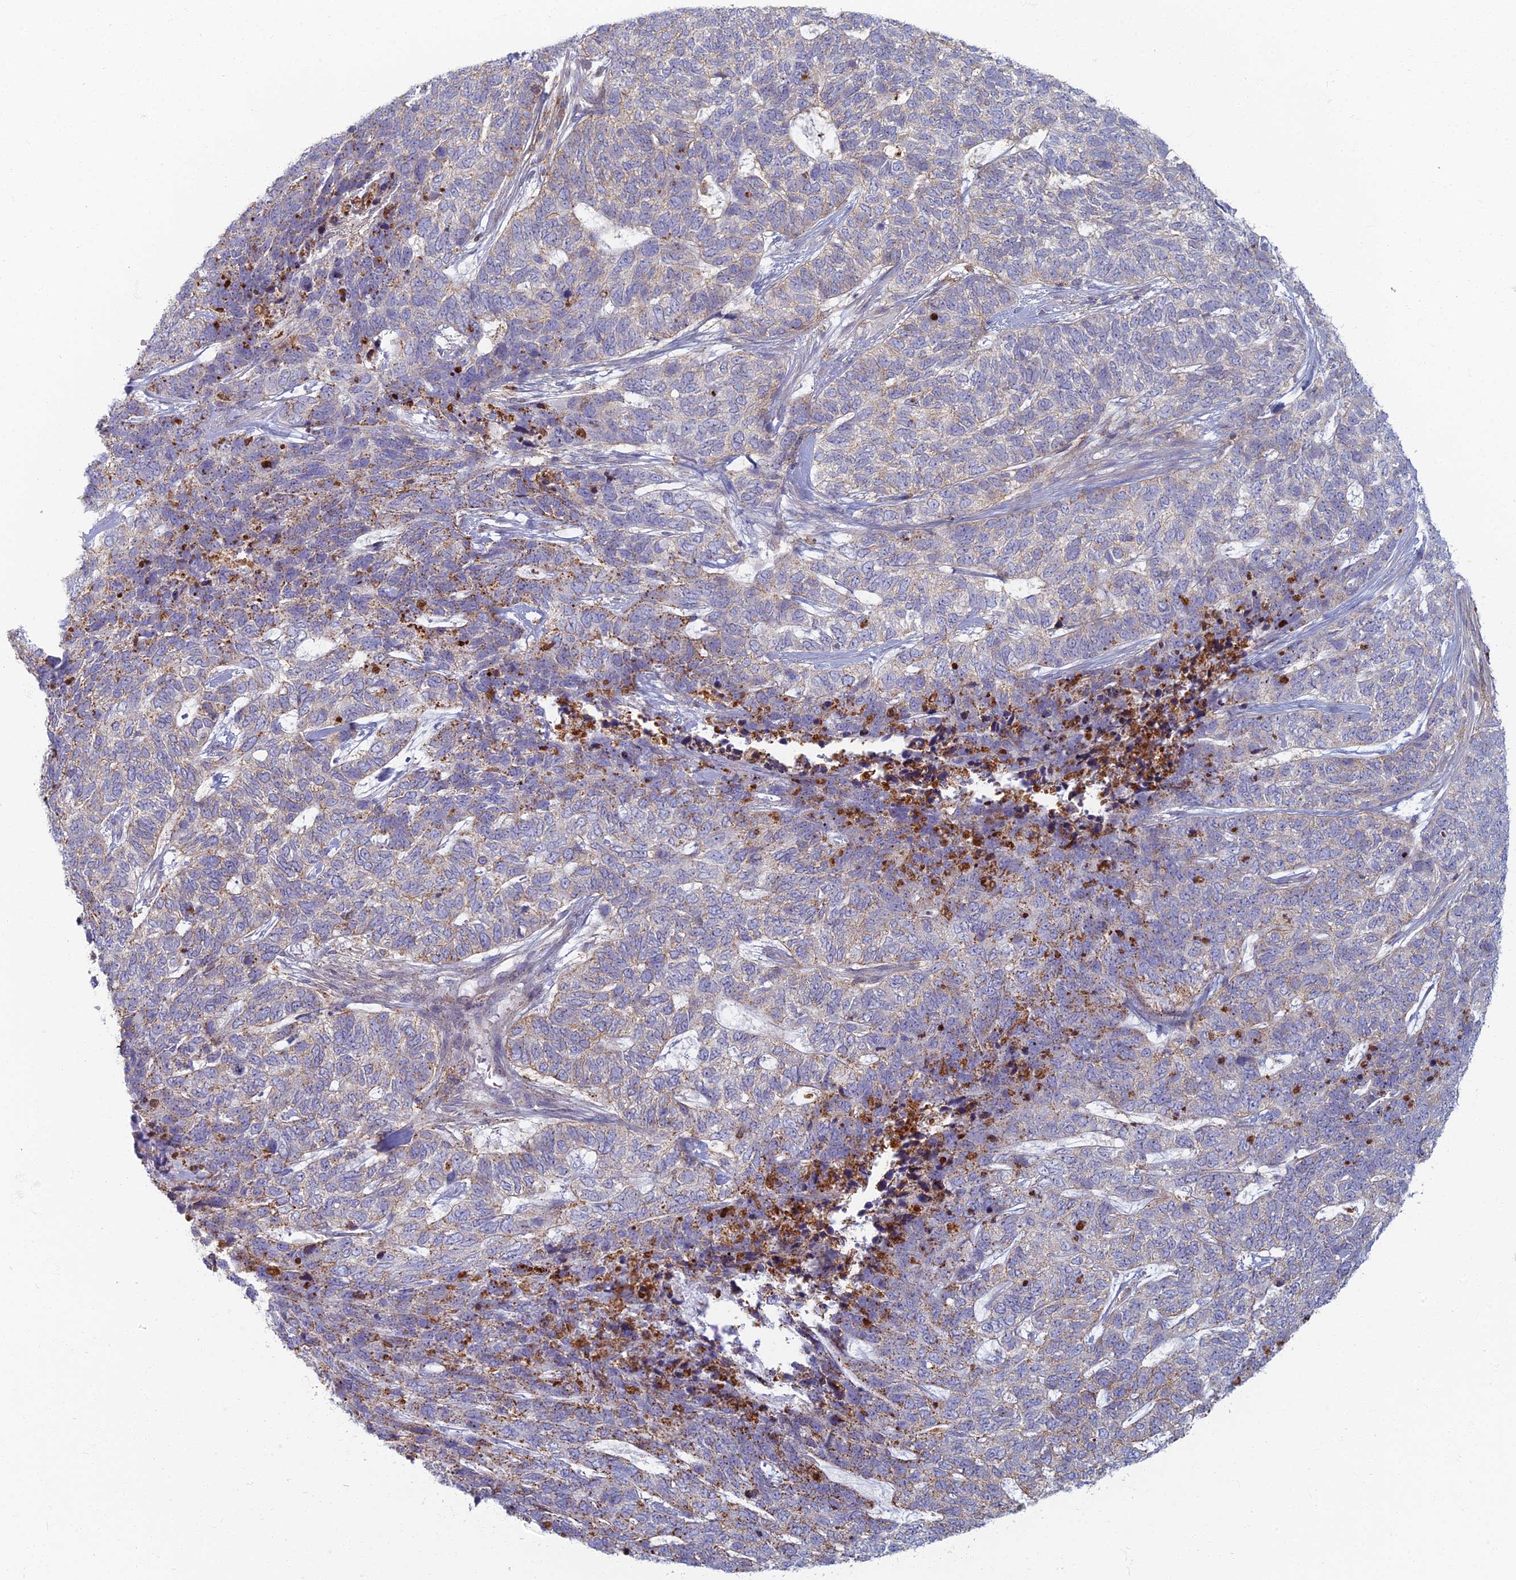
{"staining": {"intensity": "weak", "quantity": "<25%", "location": "cytoplasmic/membranous"}, "tissue": "skin cancer", "cell_type": "Tumor cells", "image_type": "cancer", "snomed": [{"axis": "morphology", "description": "Basal cell carcinoma"}, {"axis": "topography", "description": "Skin"}], "caption": "A micrograph of skin cancer stained for a protein reveals no brown staining in tumor cells.", "gene": "CHMP4B", "patient": {"sex": "female", "age": 65}}